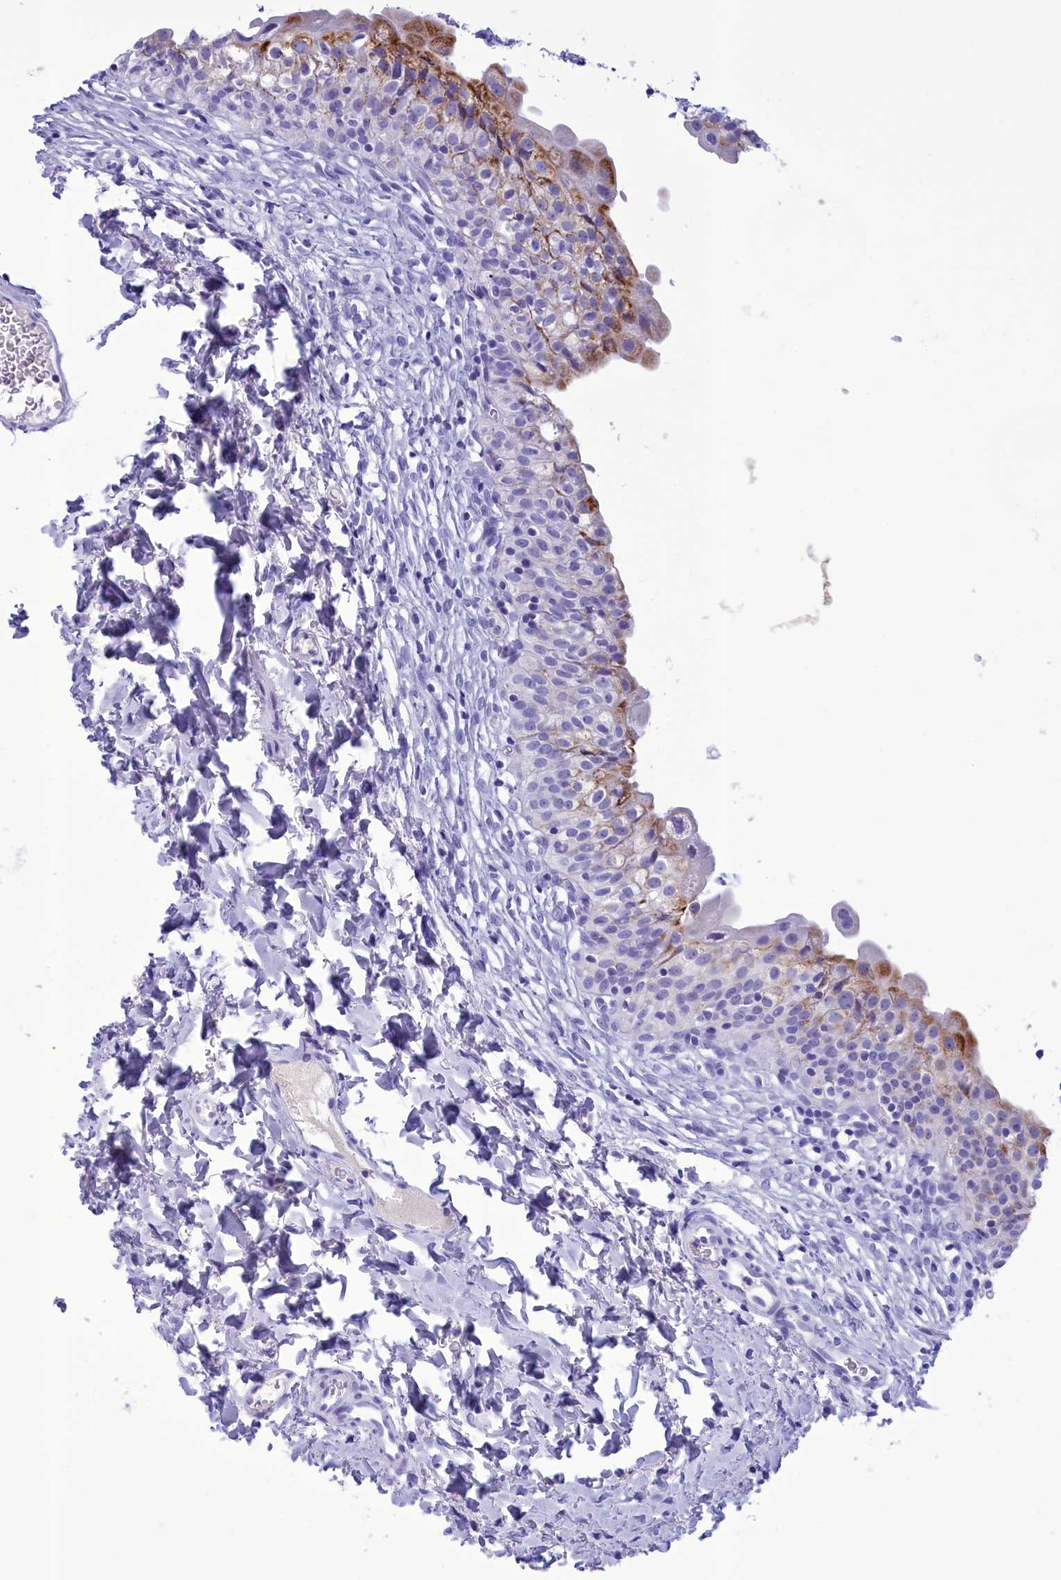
{"staining": {"intensity": "moderate", "quantity": "25%-75%", "location": "cytoplasmic/membranous"}, "tissue": "urinary bladder", "cell_type": "Urothelial cells", "image_type": "normal", "snomed": [{"axis": "morphology", "description": "Normal tissue, NOS"}, {"axis": "topography", "description": "Urinary bladder"}], "caption": "DAB immunohistochemical staining of benign urinary bladder displays moderate cytoplasmic/membranous protein staining in approximately 25%-75% of urothelial cells.", "gene": "BRI3", "patient": {"sex": "male", "age": 55}}